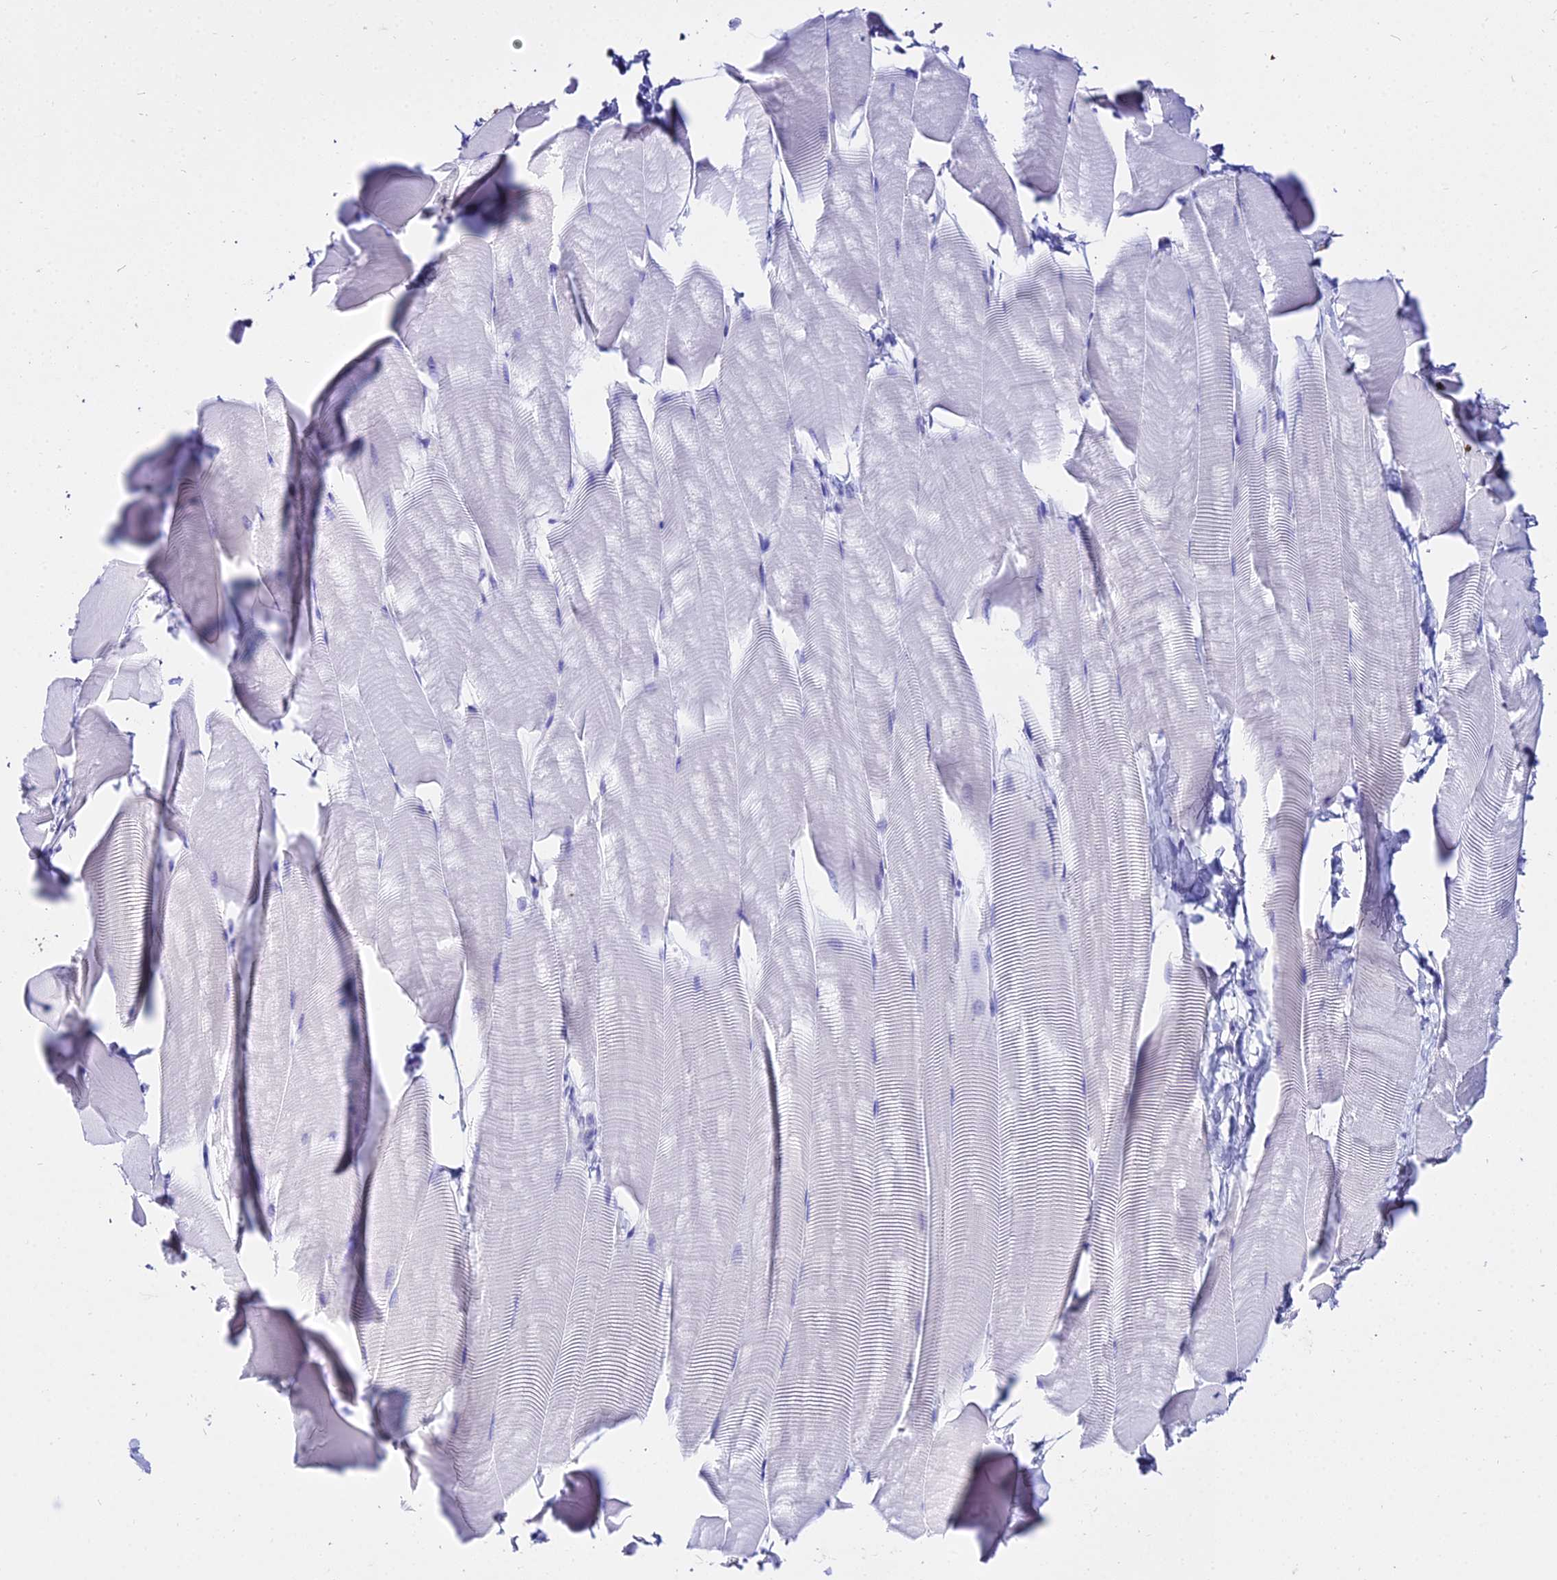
{"staining": {"intensity": "negative", "quantity": "none", "location": "none"}, "tissue": "skeletal muscle", "cell_type": "Myocytes", "image_type": "normal", "snomed": [{"axis": "morphology", "description": "Normal tissue, NOS"}, {"axis": "topography", "description": "Skeletal muscle"}], "caption": "DAB (3,3'-diaminobenzidine) immunohistochemical staining of normal skeletal muscle displays no significant expression in myocytes. The staining was performed using DAB to visualize the protein expression in brown, while the nuclei were stained in blue with hematoxylin (Magnification: 20x).", "gene": "TUBA1A", "patient": {"sex": "male", "age": 25}}